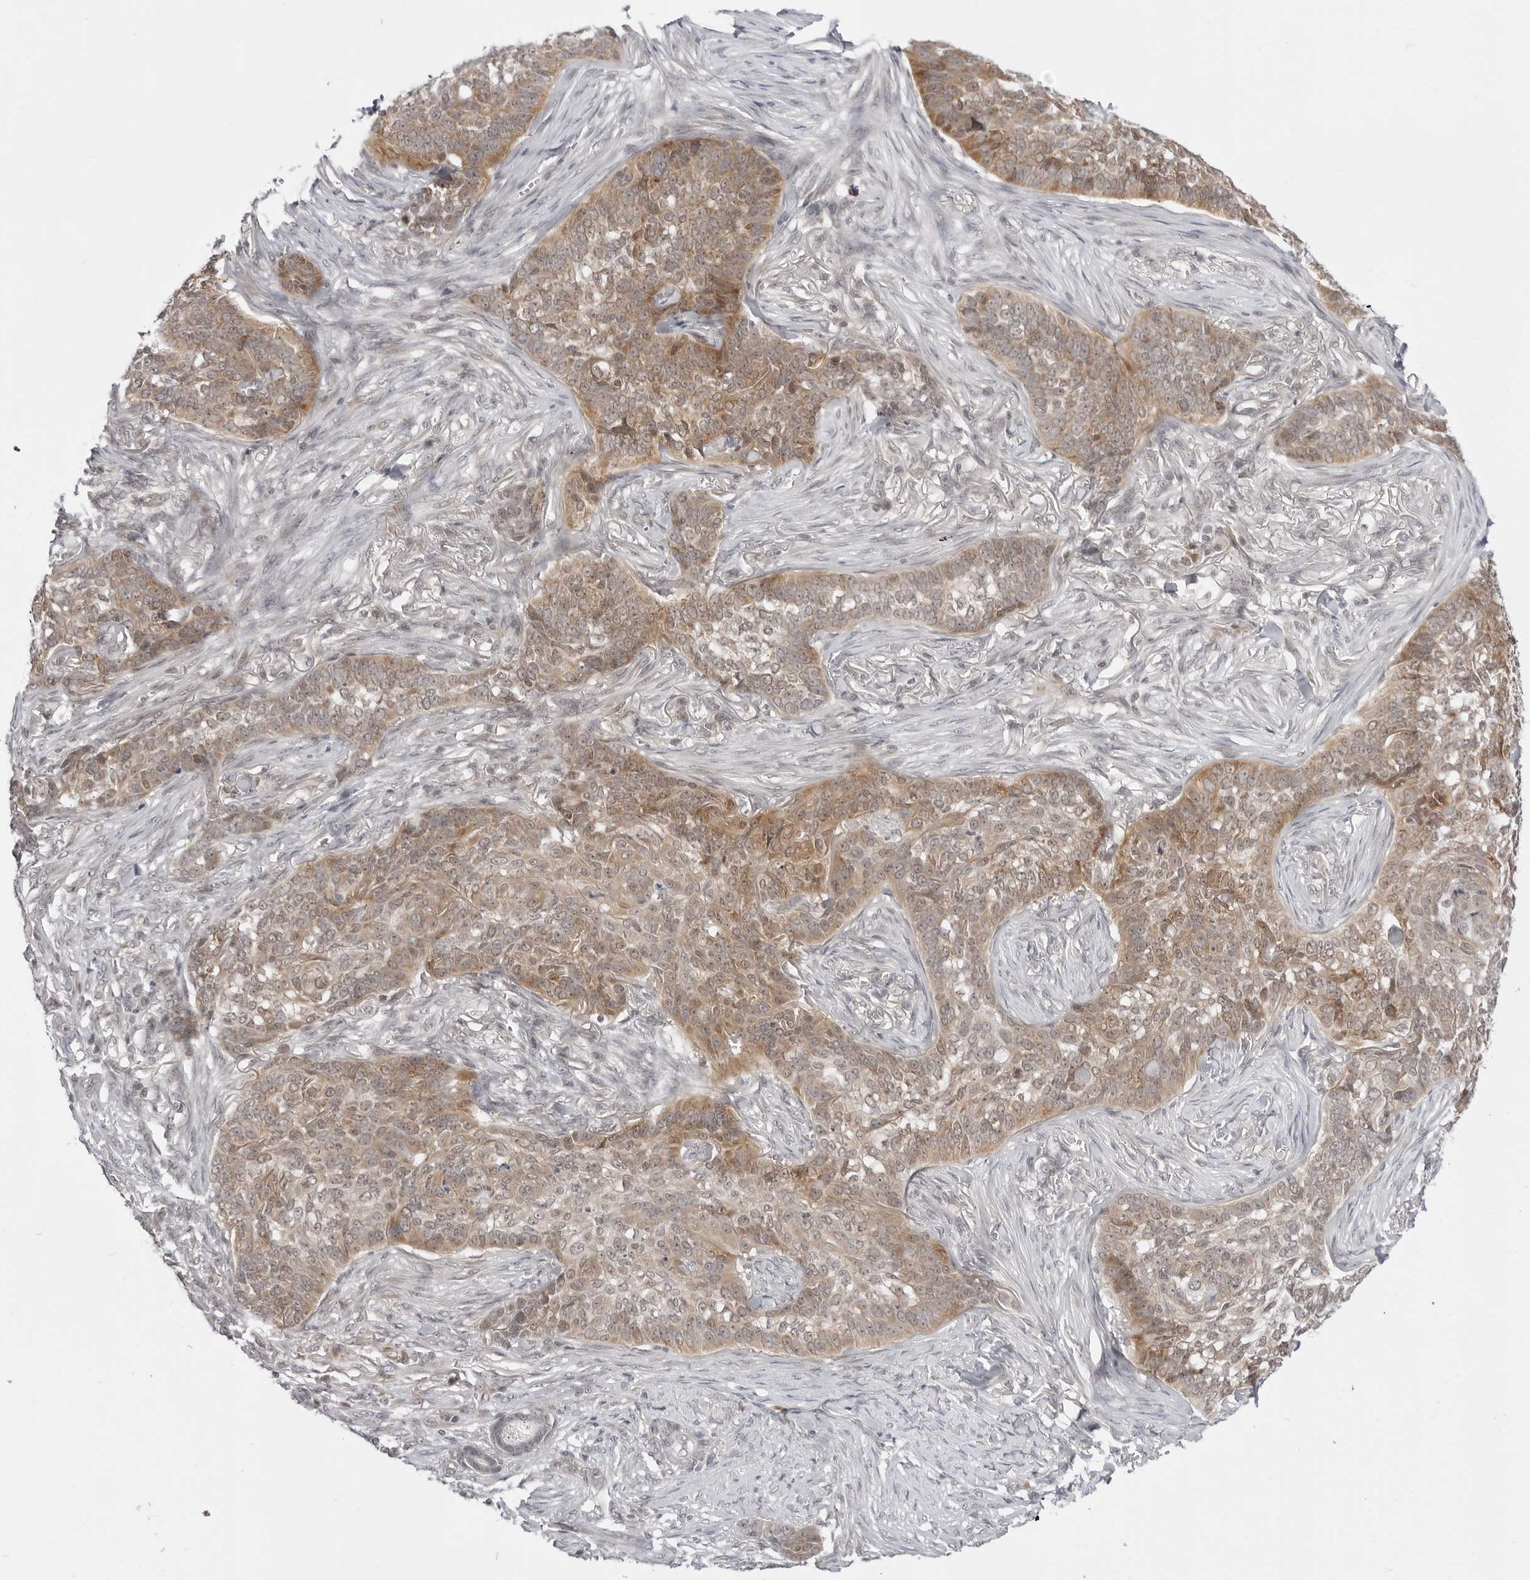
{"staining": {"intensity": "moderate", "quantity": "25%-75%", "location": "cytoplasmic/membranous"}, "tissue": "skin cancer", "cell_type": "Tumor cells", "image_type": "cancer", "snomed": [{"axis": "morphology", "description": "Basal cell carcinoma"}, {"axis": "topography", "description": "Skin"}], "caption": "Skin cancer (basal cell carcinoma) stained with DAB (3,3'-diaminobenzidine) immunohistochemistry reveals medium levels of moderate cytoplasmic/membranous staining in about 25%-75% of tumor cells. Using DAB (3,3'-diaminobenzidine) (brown) and hematoxylin (blue) stains, captured at high magnification using brightfield microscopy.", "gene": "PPP2R5C", "patient": {"sex": "male", "age": 85}}